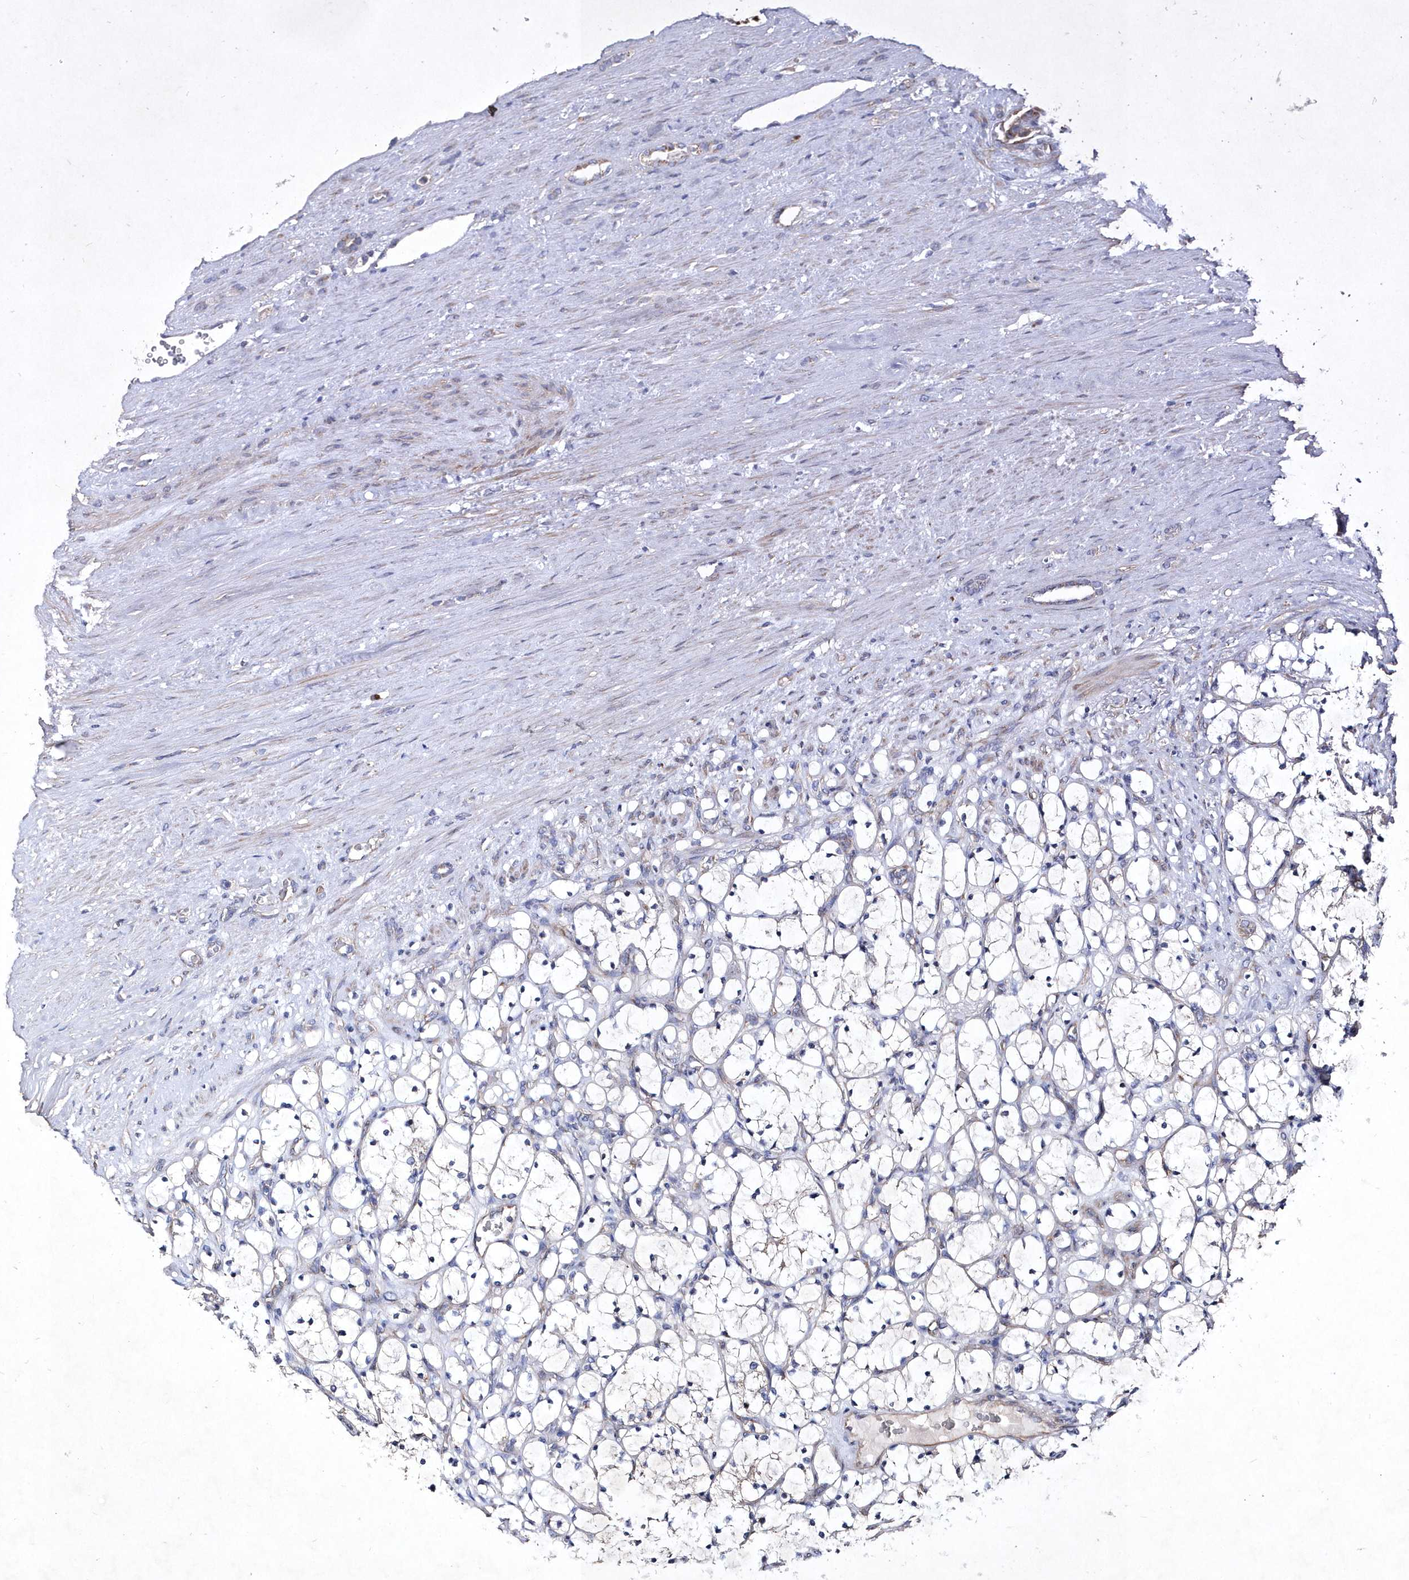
{"staining": {"intensity": "negative", "quantity": "none", "location": "none"}, "tissue": "renal cancer", "cell_type": "Tumor cells", "image_type": "cancer", "snomed": [{"axis": "morphology", "description": "Adenocarcinoma, NOS"}, {"axis": "topography", "description": "Kidney"}], "caption": "Immunohistochemistry (IHC) histopathology image of renal cancer (adenocarcinoma) stained for a protein (brown), which displays no expression in tumor cells. Nuclei are stained in blue.", "gene": "METTL8", "patient": {"sex": "female", "age": 69}}